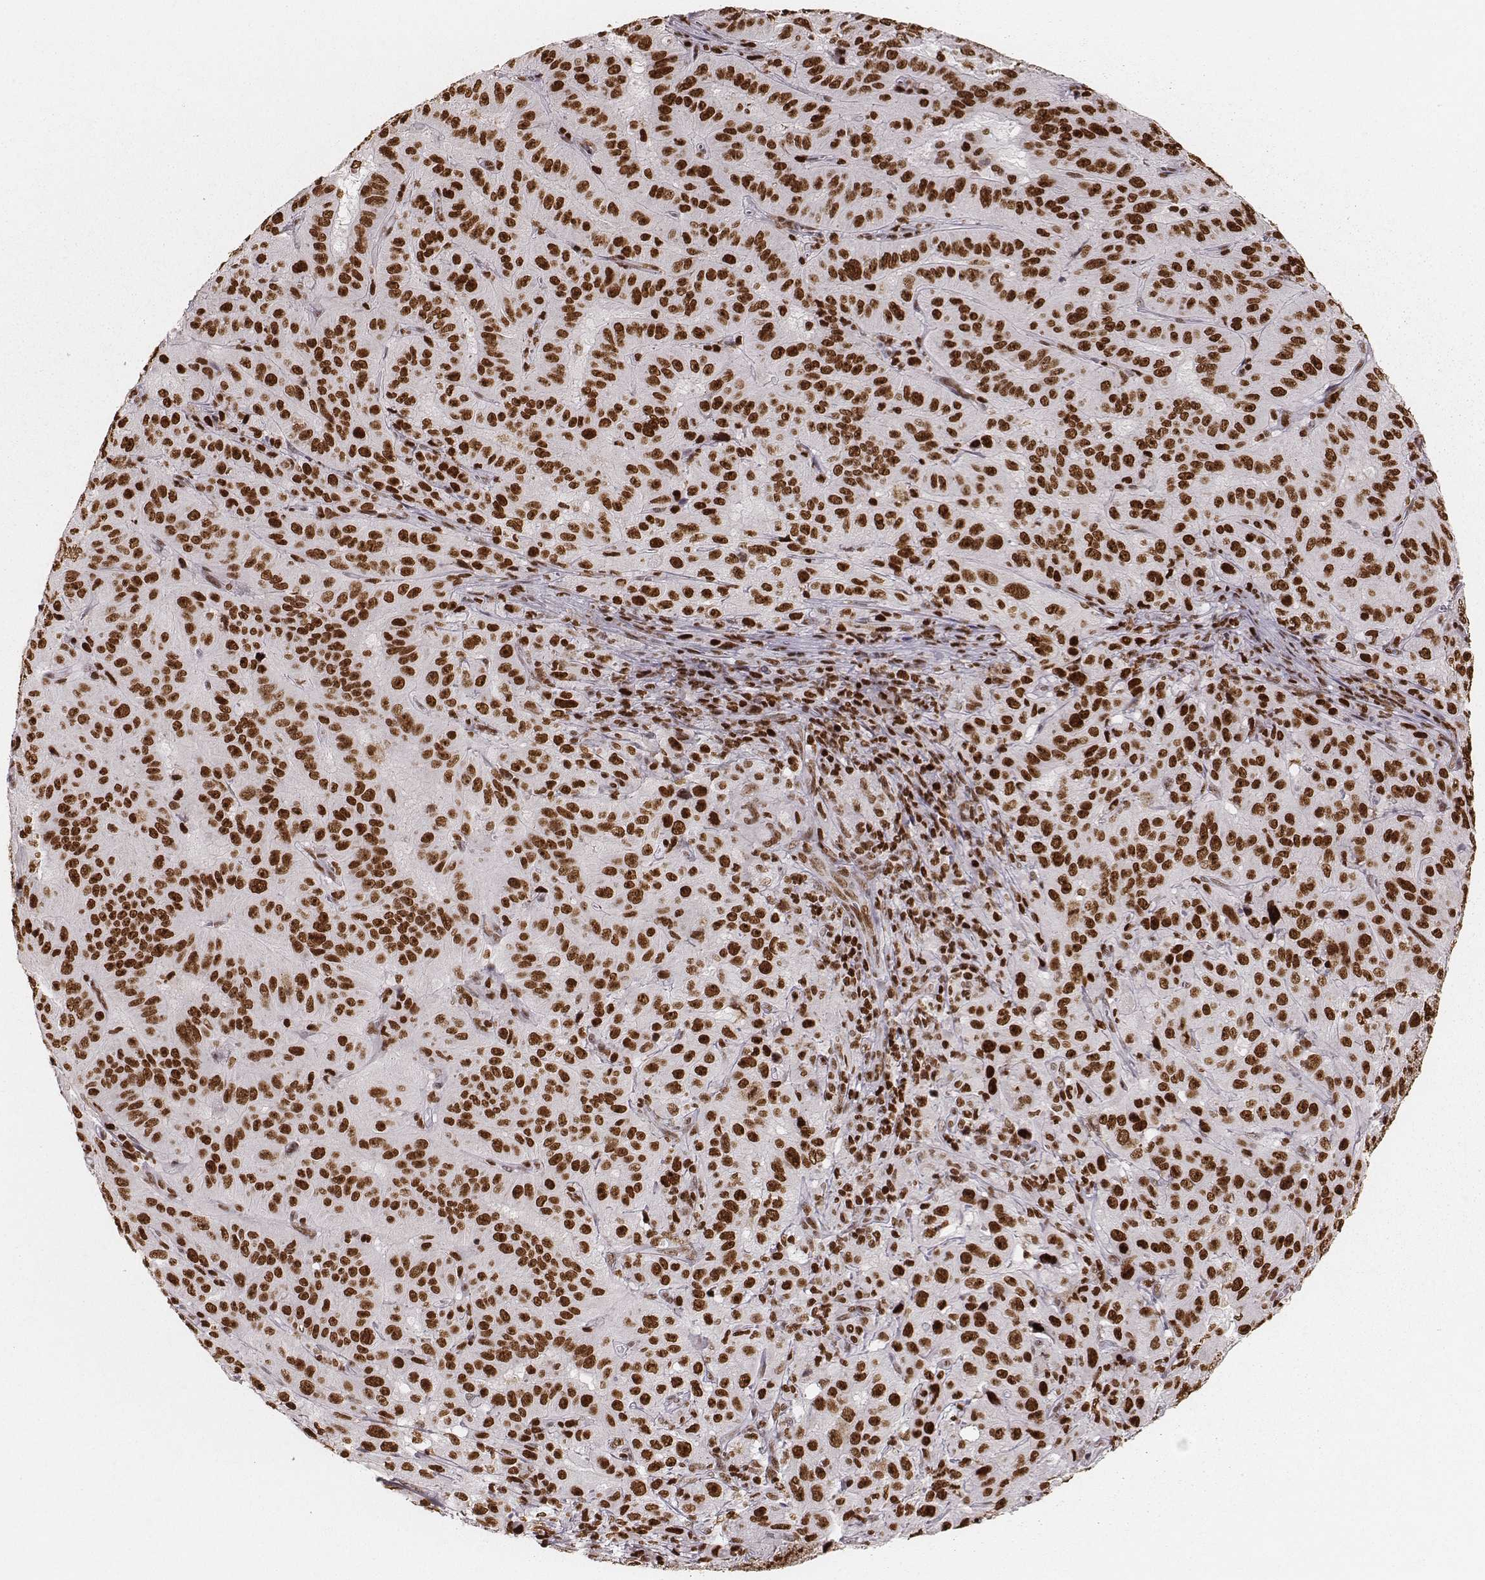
{"staining": {"intensity": "strong", "quantity": ">75%", "location": "nuclear"}, "tissue": "pancreatic cancer", "cell_type": "Tumor cells", "image_type": "cancer", "snomed": [{"axis": "morphology", "description": "Adenocarcinoma, NOS"}, {"axis": "topography", "description": "Pancreas"}], "caption": "This is a histology image of IHC staining of pancreatic cancer (adenocarcinoma), which shows strong staining in the nuclear of tumor cells.", "gene": "PARP1", "patient": {"sex": "male", "age": 63}}